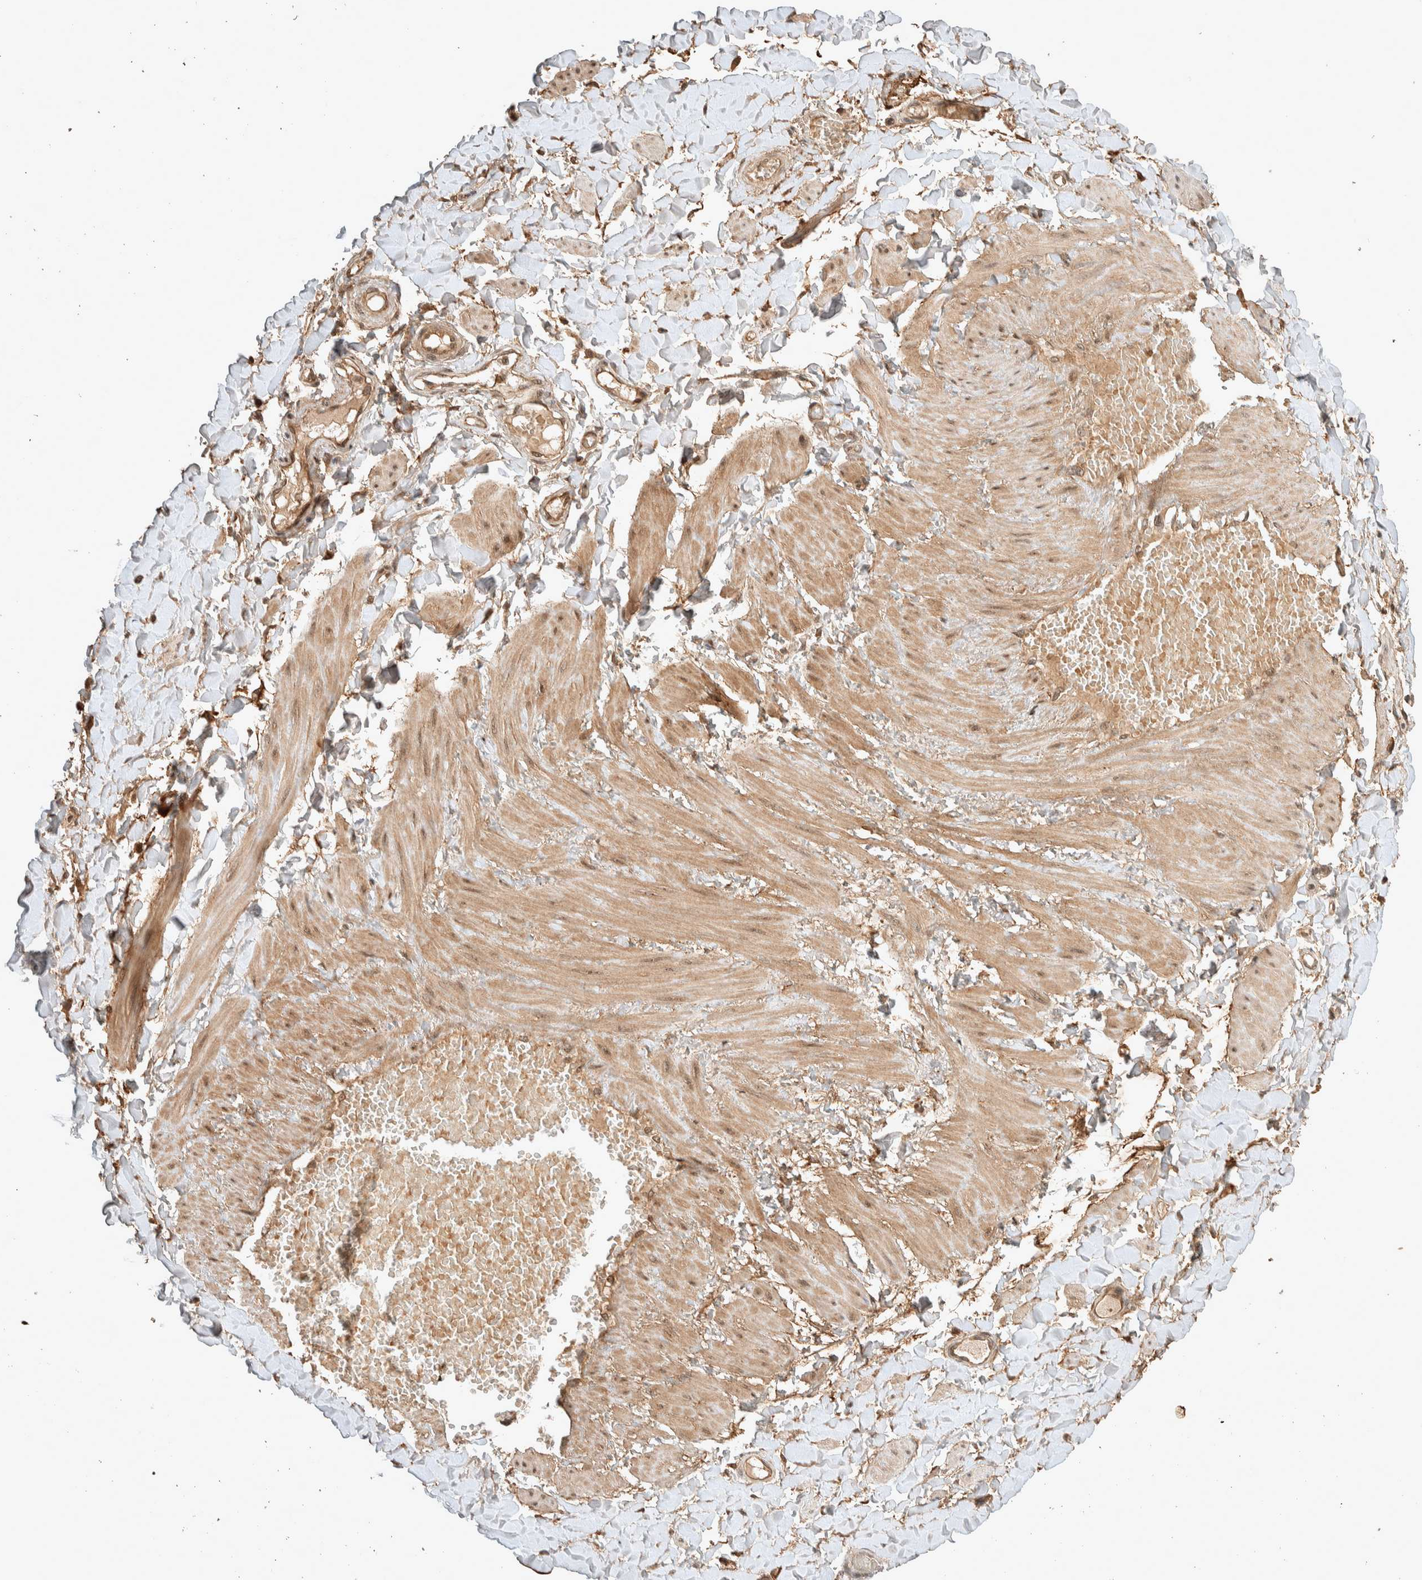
{"staining": {"intensity": "moderate", "quantity": ">75%", "location": "cytoplasmic/membranous,nuclear"}, "tissue": "adipose tissue", "cell_type": "Adipocytes", "image_type": "normal", "snomed": [{"axis": "morphology", "description": "Normal tissue, NOS"}, {"axis": "topography", "description": "Adipose tissue"}, {"axis": "topography", "description": "Vascular tissue"}, {"axis": "topography", "description": "Peripheral nerve tissue"}], "caption": "Adipose tissue stained with DAB (3,3'-diaminobenzidine) immunohistochemistry (IHC) reveals medium levels of moderate cytoplasmic/membranous,nuclear positivity in about >75% of adipocytes.", "gene": "THRA", "patient": {"sex": "male", "age": 25}}